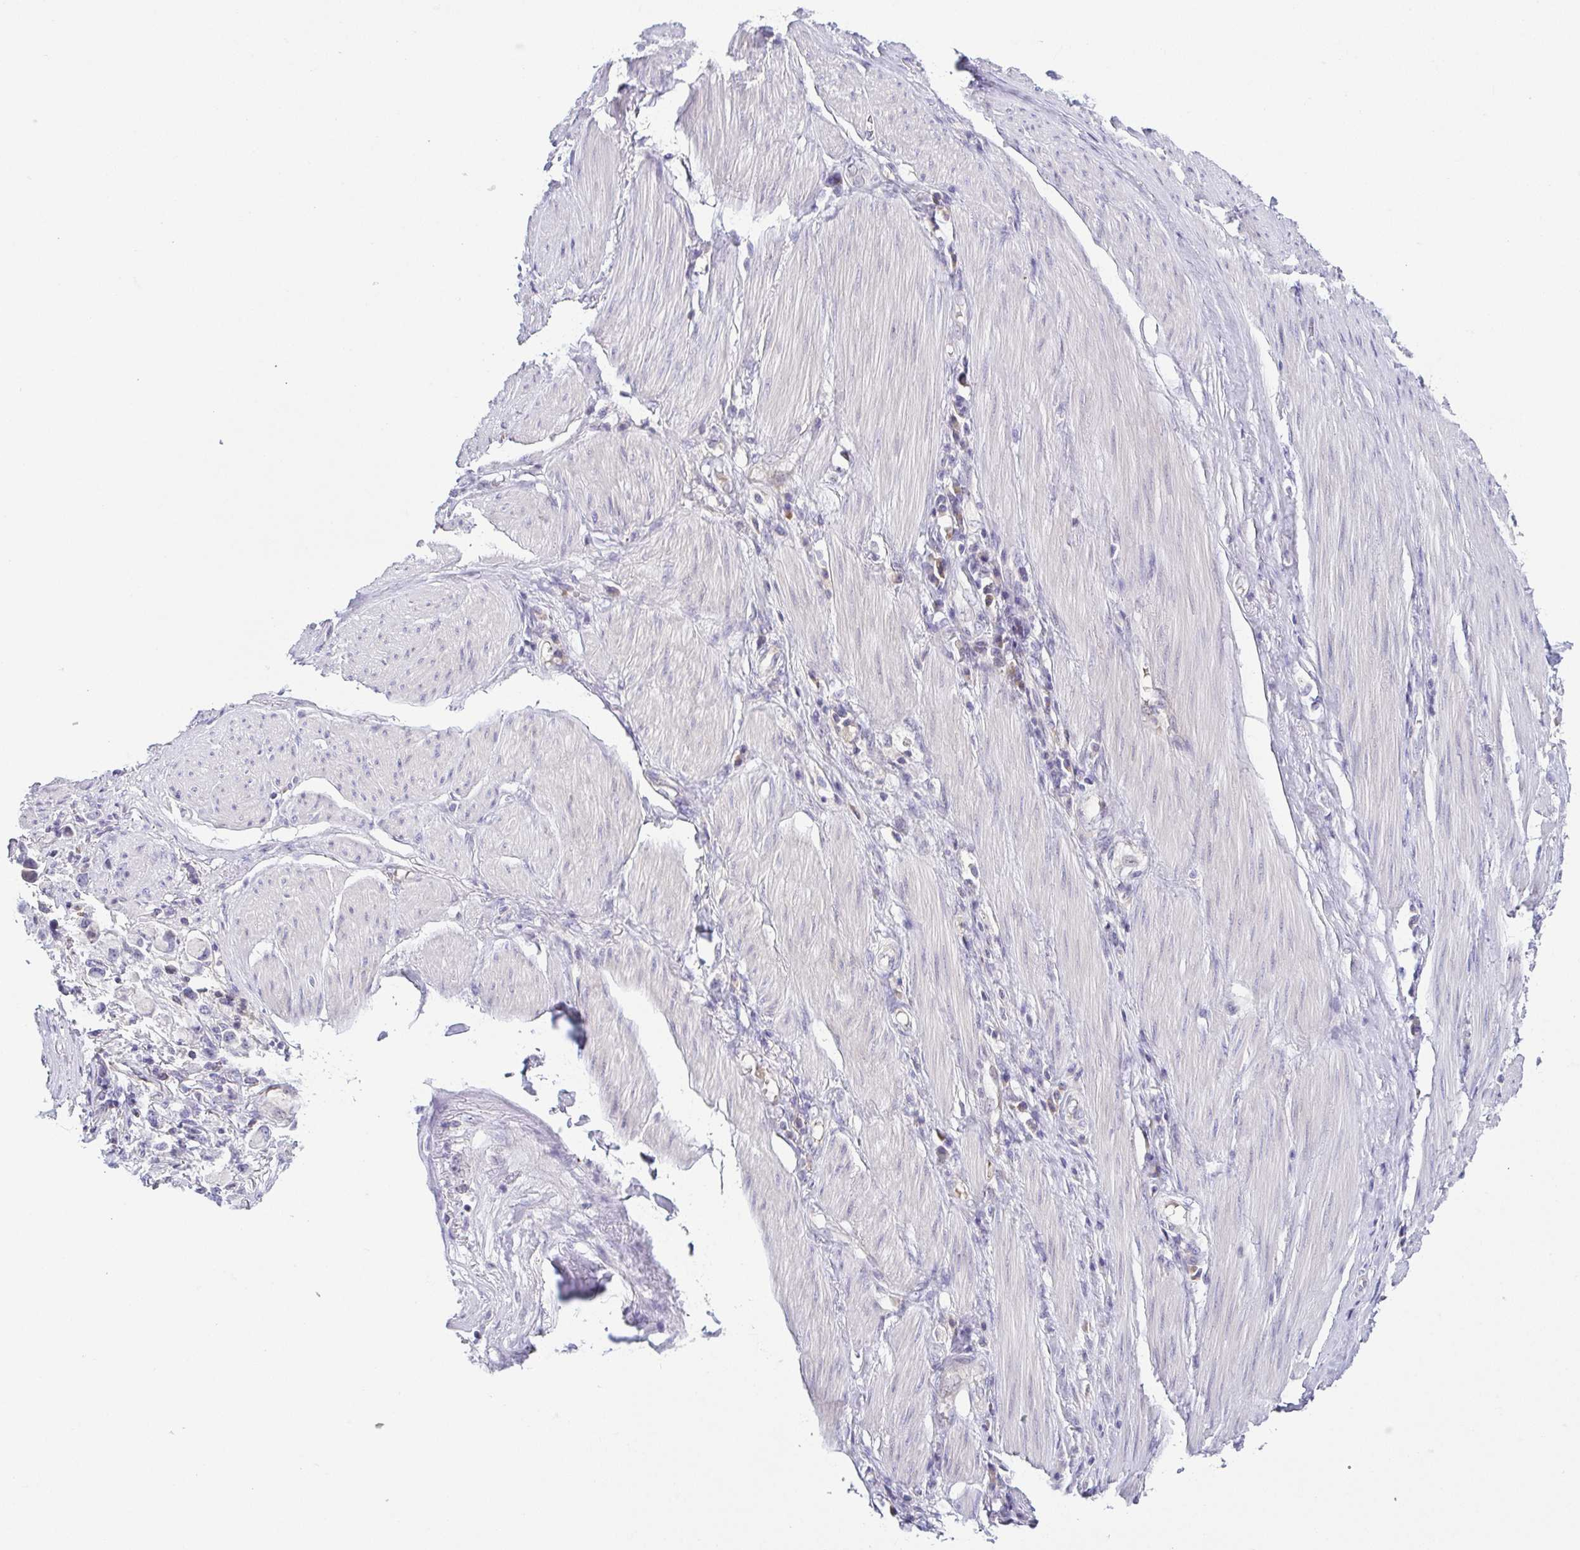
{"staining": {"intensity": "negative", "quantity": "none", "location": "none"}, "tissue": "stomach cancer", "cell_type": "Tumor cells", "image_type": "cancer", "snomed": [{"axis": "morphology", "description": "Adenocarcinoma, NOS"}, {"axis": "topography", "description": "Stomach"}], "caption": "Stomach adenocarcinoma stained for a protein using immunohistochemistry displays no positivity tumor cells.", "gene": "FAM162B", "patient": {"sex": "female", "age": 81}}